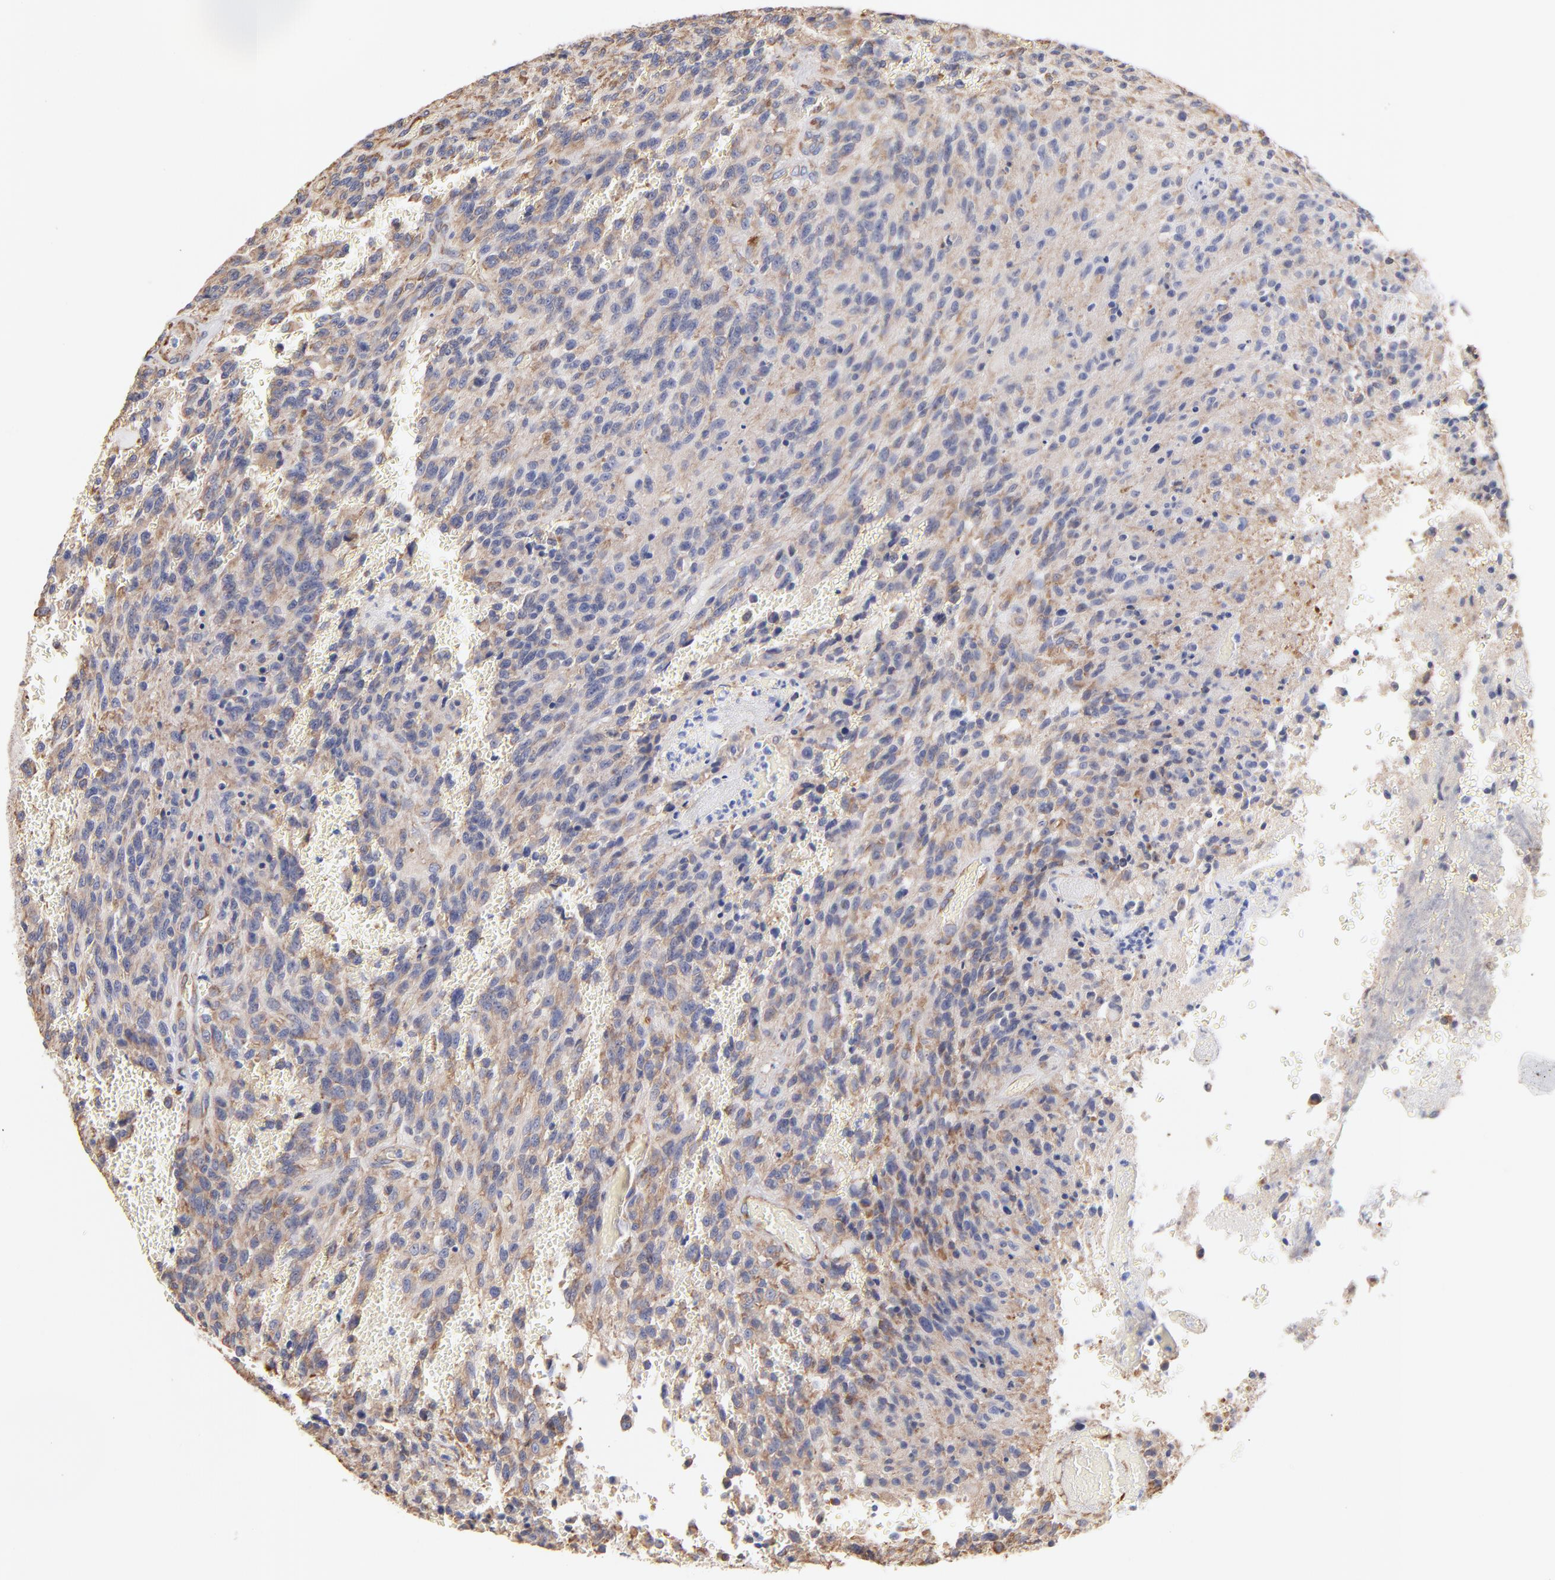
{"staining": {"intensity": "weak", "quantity": "<25%", "location": "cytoplasmic/membranous"}, "tissue": "glioma", "cell_type": "Tumor cells", "image_type": "cancer", "snomed": [{"axis": "morphology", "description": "Normal tissue, NOS"}, {"axis": "morphology", "description": "Glioma, malignant, High grade"}, {"axis": "topography", "description": "Cerebral cortex"}], "caption": "This is a micrograph of immunohistochemistry (IHC) staining of malignant glioma (high-grade), which shows no staining in tumor cells.", "gene": "RPL9", "patient": {"sex": "male", "age": 56}}